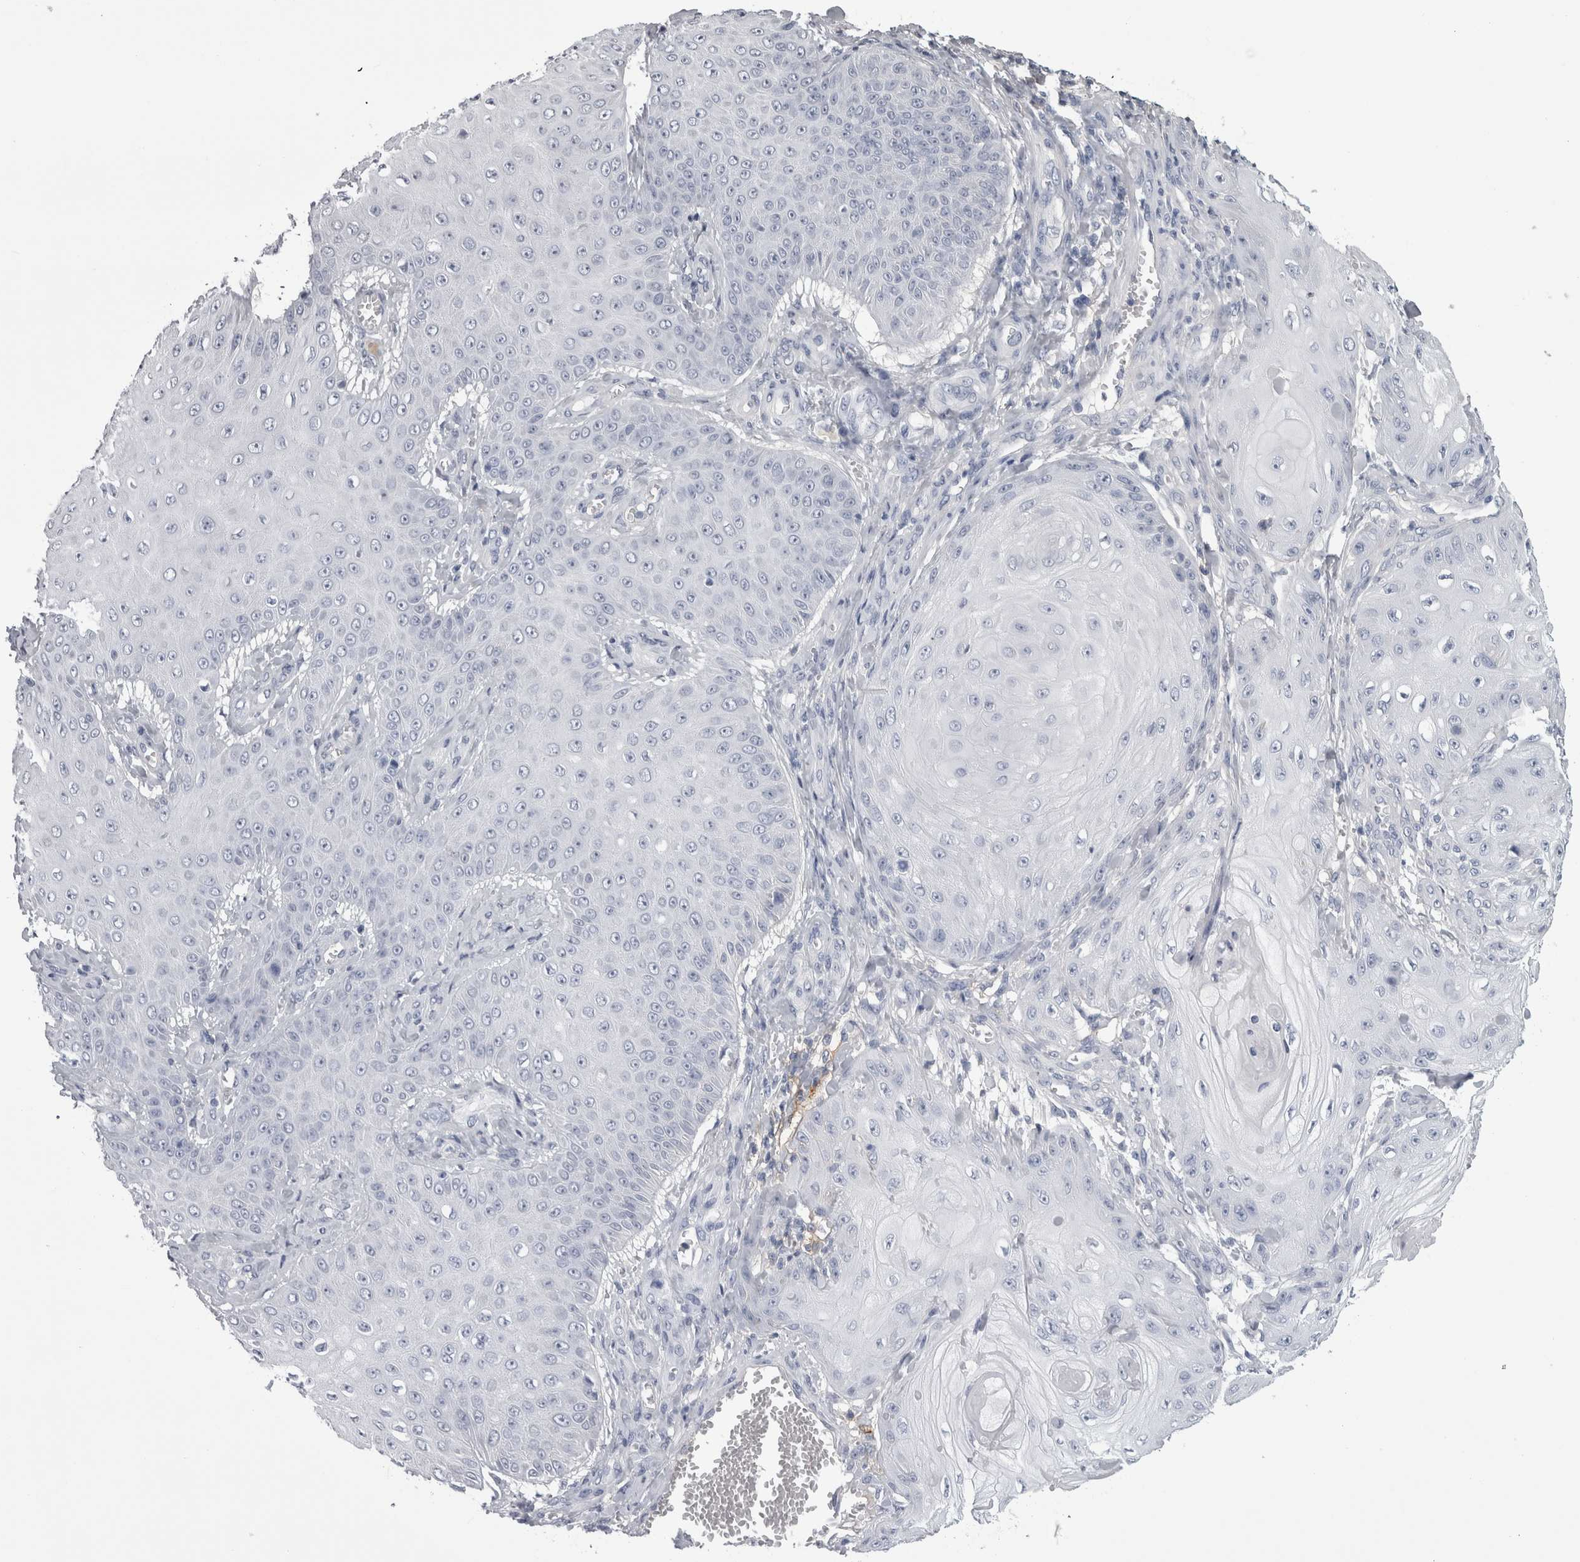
{"staining": {"intensity": "negative", "quantity": "none", "location": "none"}, "tissue": "skin cancer", "cell_type": "Tumor cells", "image_type": "cancer", "snomed": [{"axis": "morphology", "description": "Squamous cell carcinoma, NOS"}, {"axis": "topography", "description": "Skin"}], "caption": "Immunohistochemical staining of human skin cancer (squamous cell carcinoma) shows no significant staining in tumor cells.", "gene": "AFMID", "patient": {"sex": "male", "age": 74}}